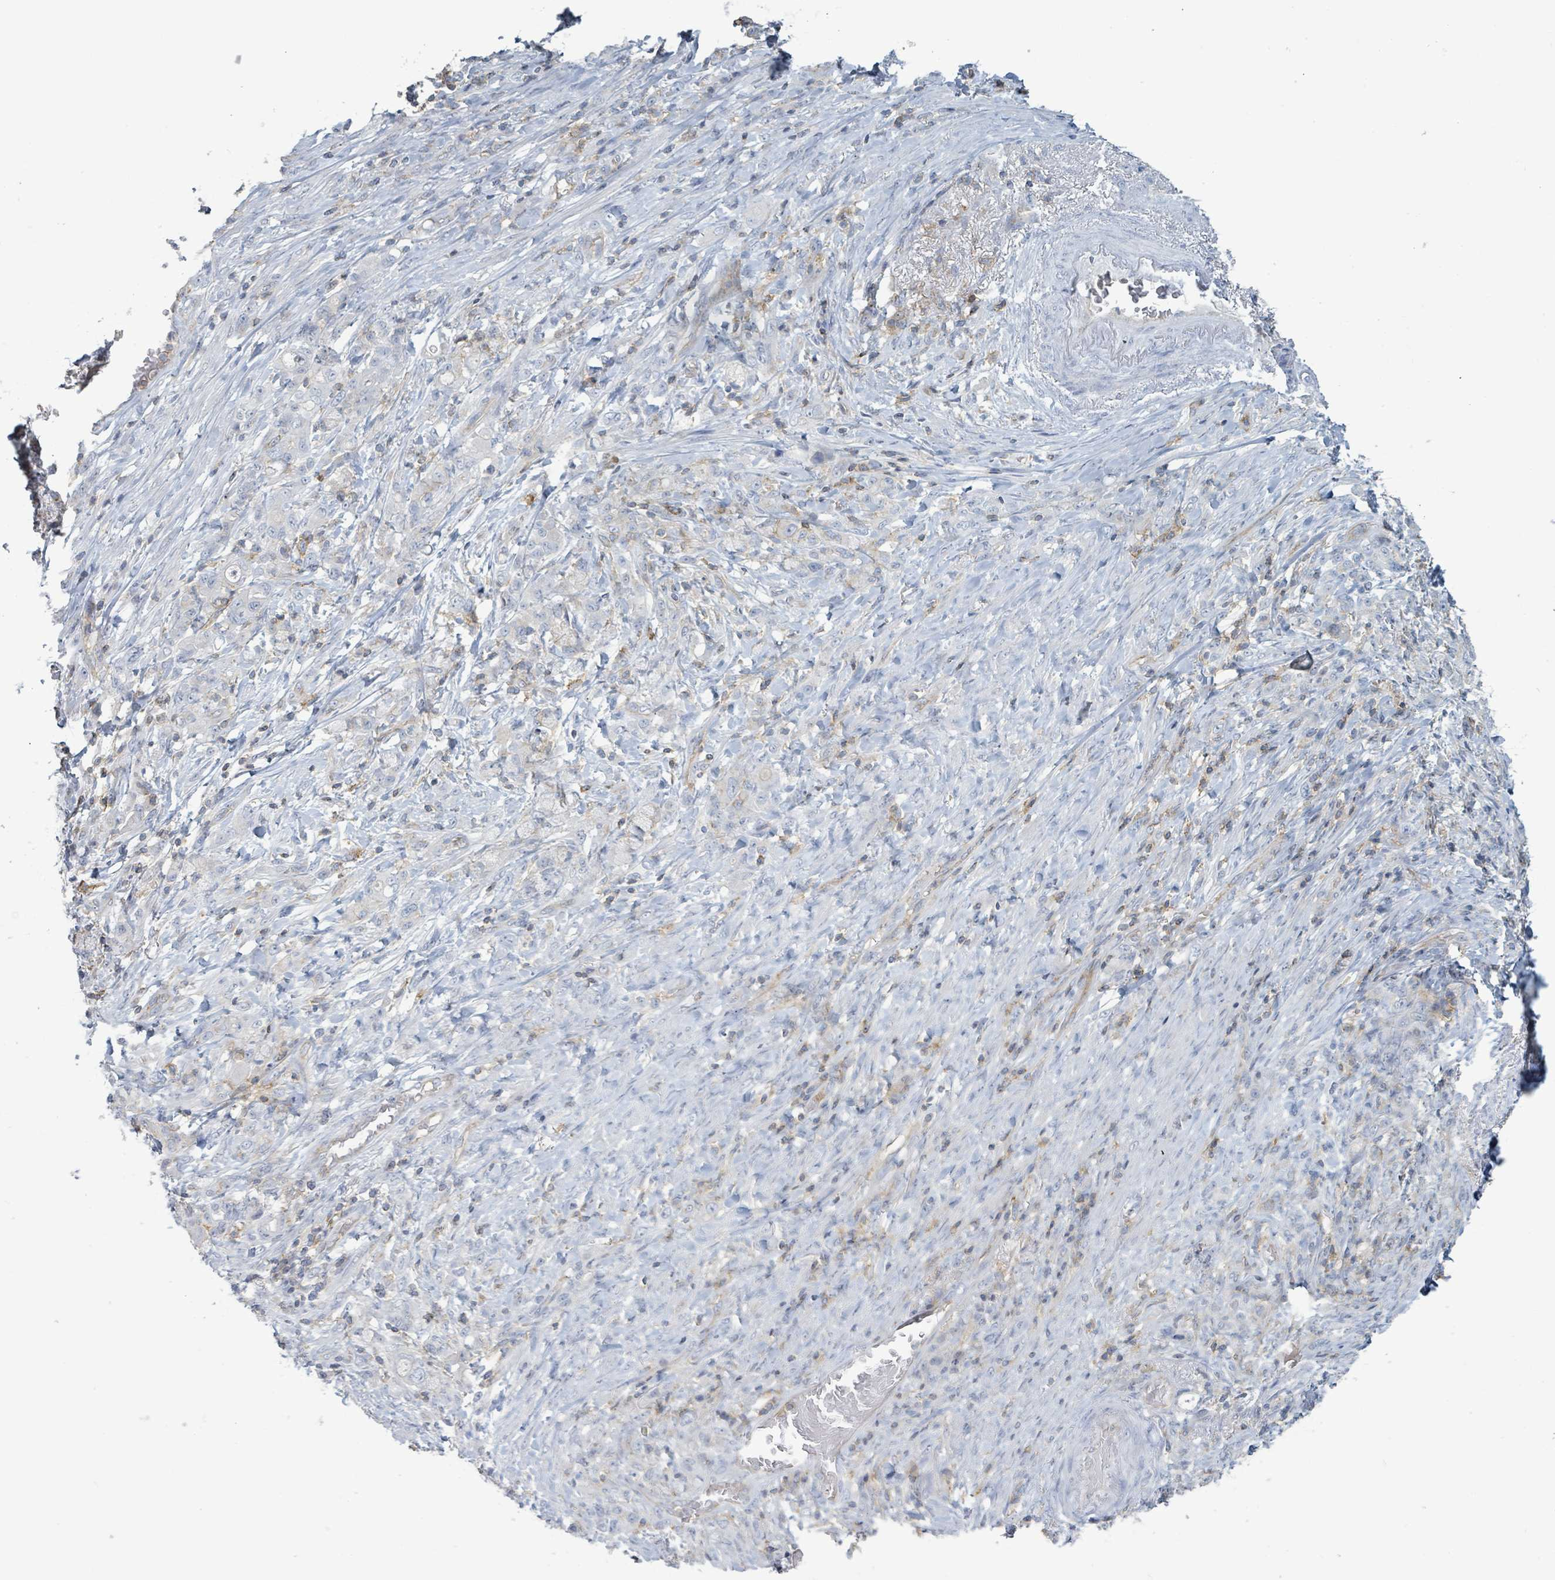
{"staining": {"intensity": "moderate", "quantity": "25%-75%", "location": "cytoplasmic/membranous"}, "tissue": "stomach cancer", "cell_type": "Tumor cells", "image_type": "cancer", "snomed": [{"axis": "morphology", "description": "Adenocarcinoma, NOS"}, {"axis": "topography", "description": "Stomach"}], "caption": "Human stomach cancer stained with a protein marker reveals moderate staining in tumor cells.", "gene": "TNFRSF14", "patient": {"sex": "female", "age": 79}}